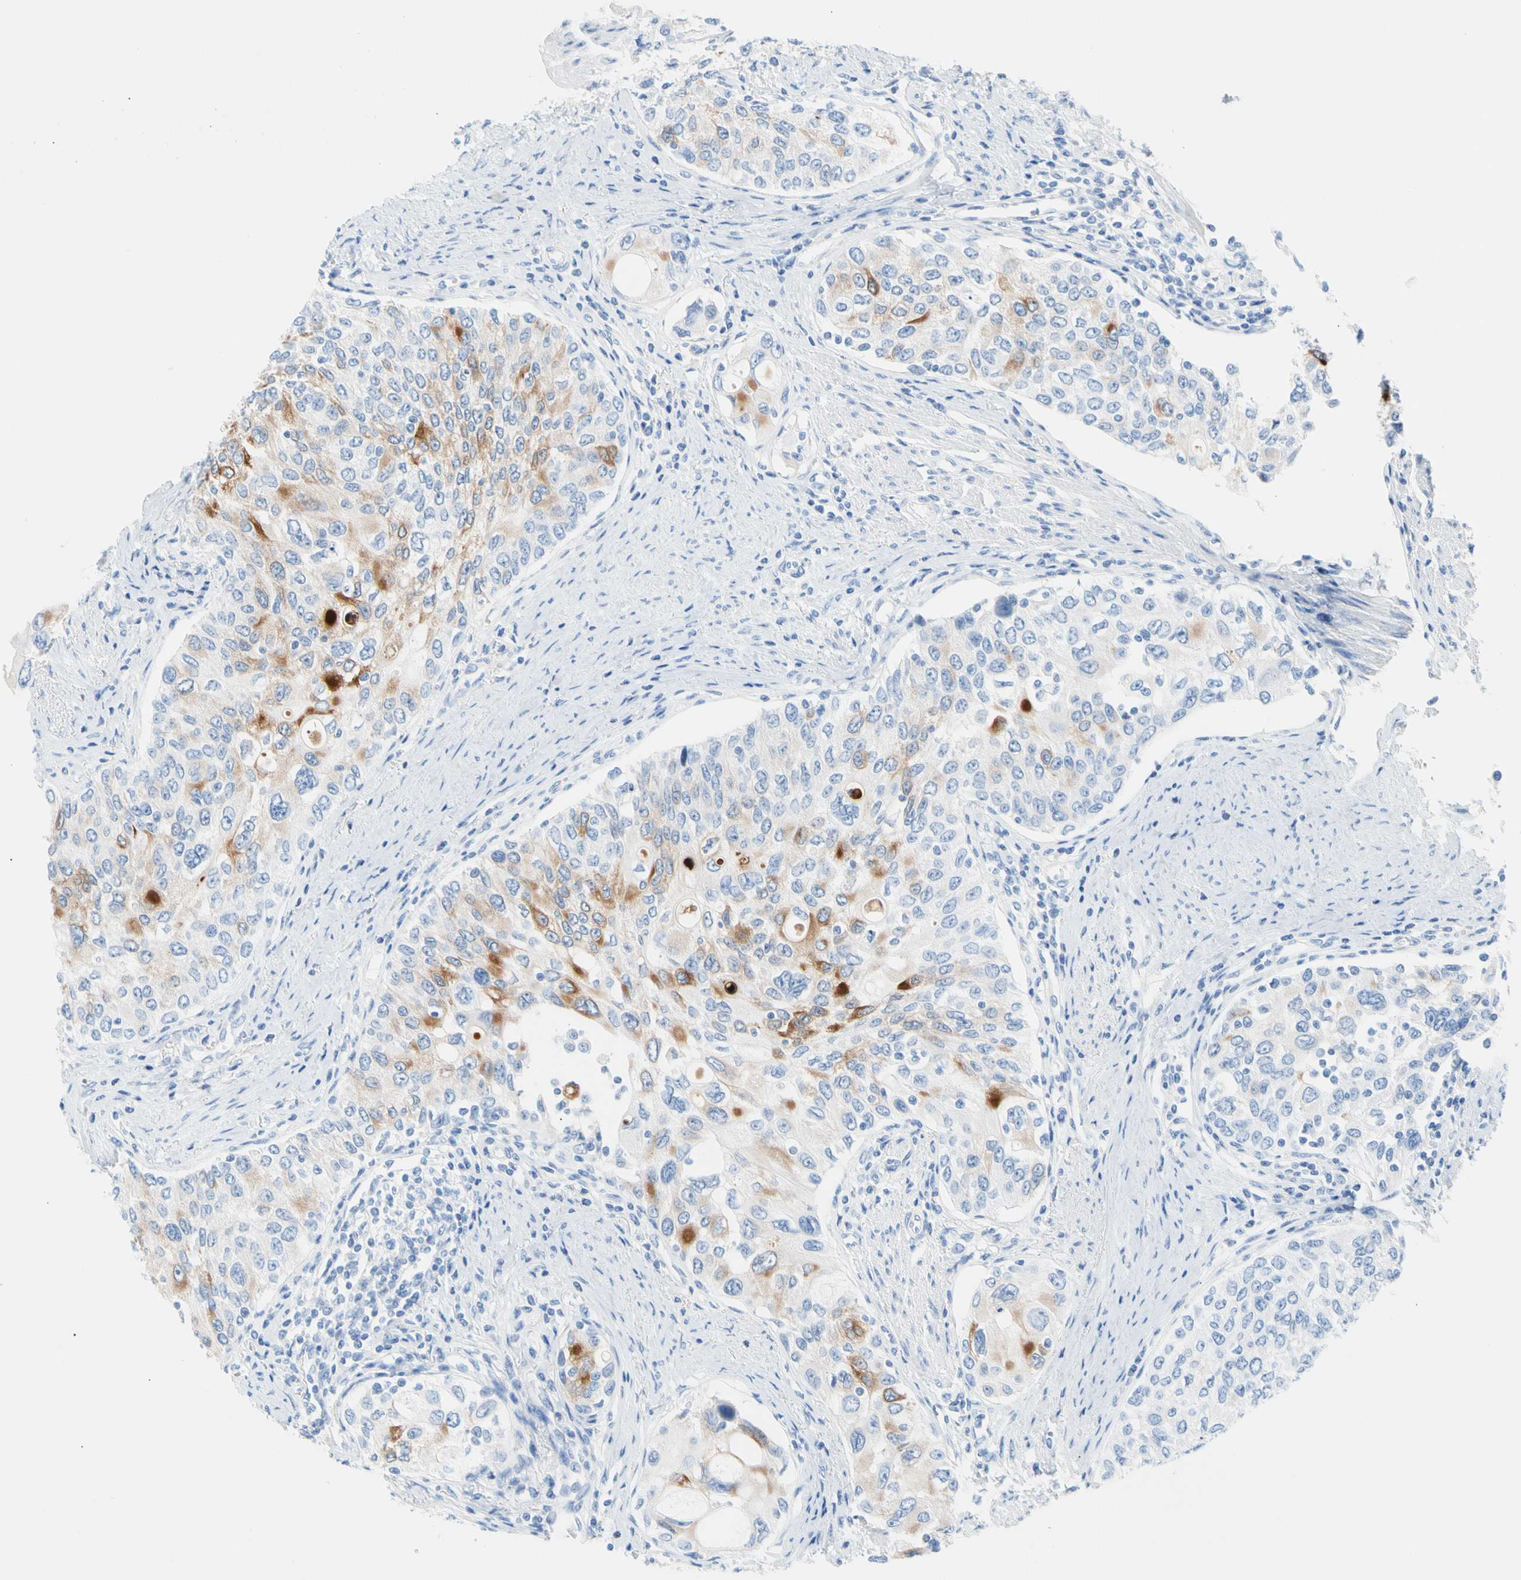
{"staining": {"intensity": "moderate", "quantity": "<25%", "location": "cytoplasmic/membranous"}, "tissue": "urothelial cancer", "cell_type": "Tumor cells", "image_type": "cancer", "snomed": [{"axis": "morphology", "description": "Urothelial carcinoma, High grade"}, {"axis": "topography", "description": "Urinary bladder"}], "caption": "This is a photomicrograph of immunohistochemistry staining of high-grade urothelial carcinoma, which shows moderate staining in the cytoplasmic/membranous of tumor cells.", "gene": "CEL", "patient": {"sex": "female", "age": 56}}